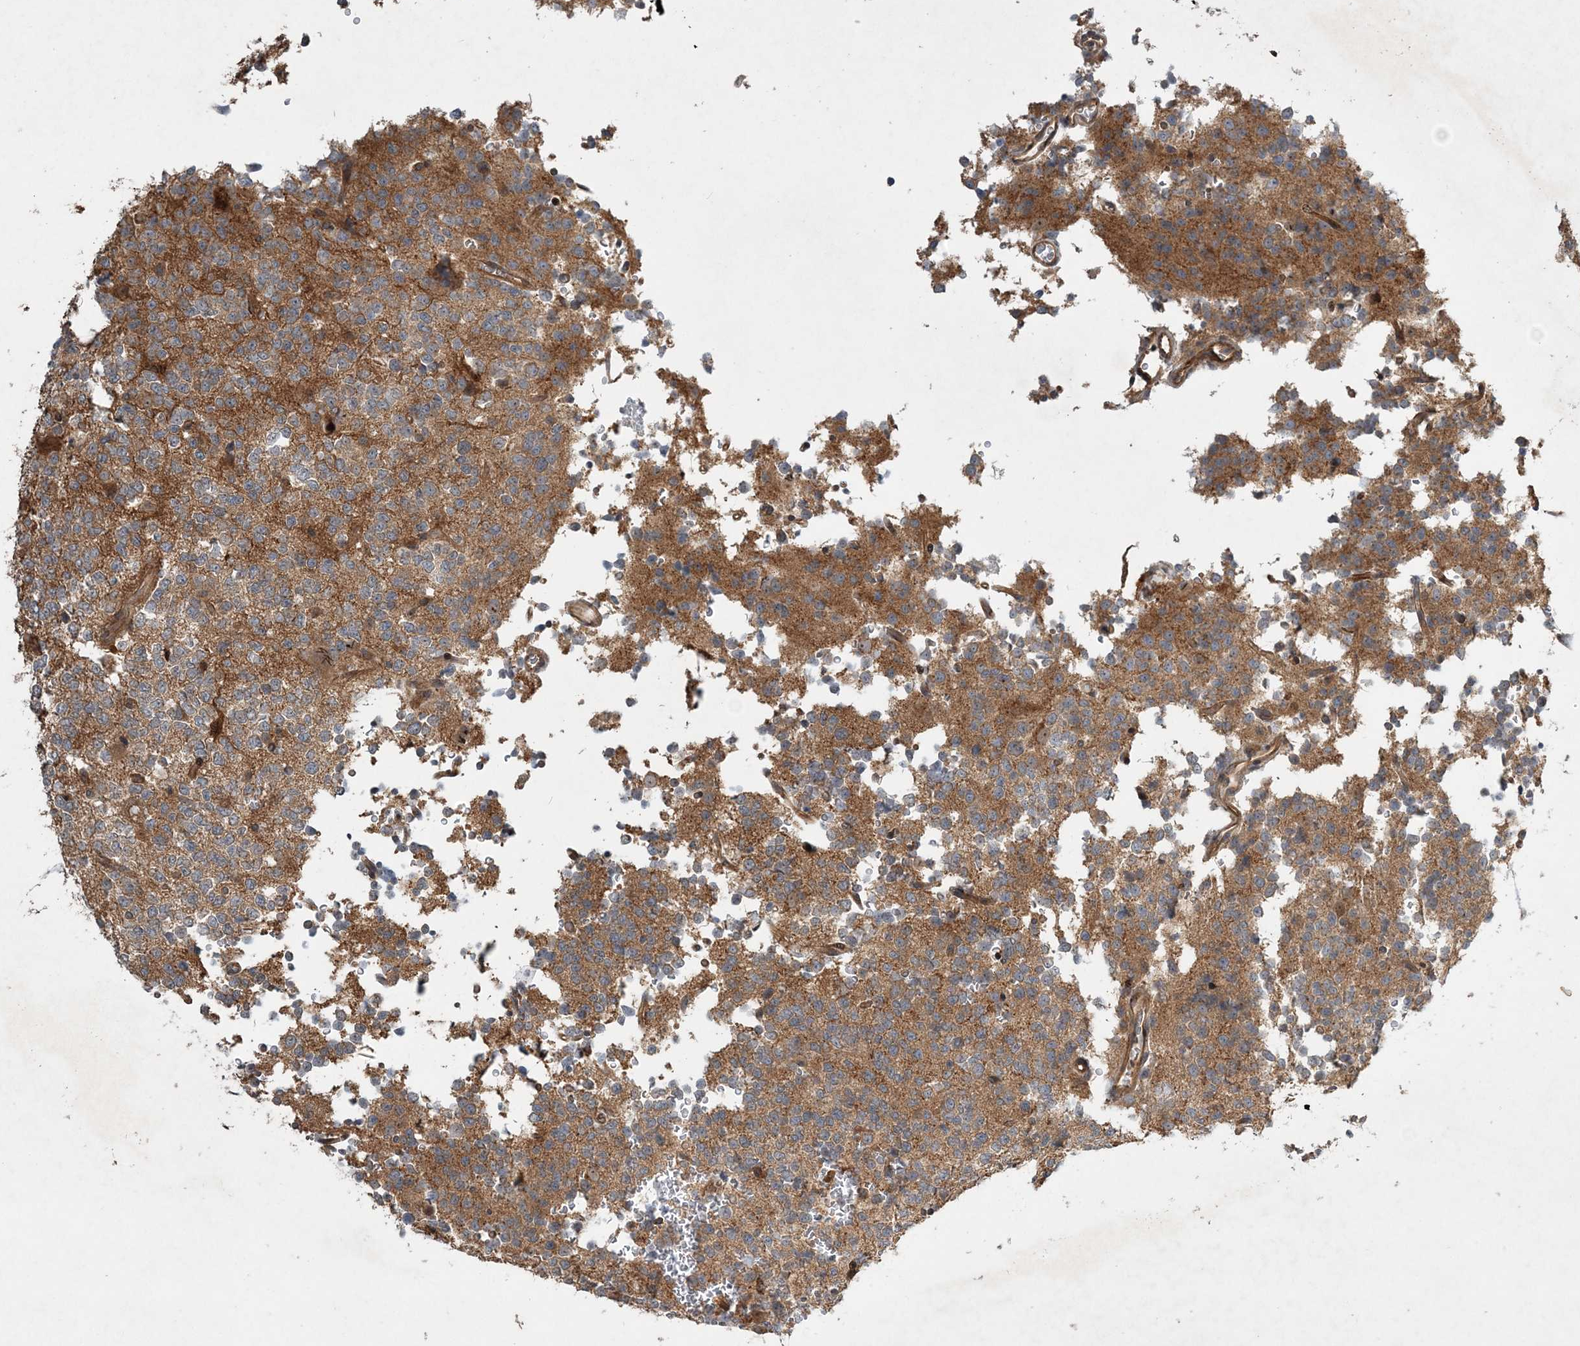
{"staining": {"intensity": "moderate", "quantity": ">75%", "location": "cytoplasmic/membranous"}, "tissue": "glioma", "cell_type": "Tumor cells", "image_type": "cancer", "snomed": [{"axis": "morphology", "description": "Glioma, malignant, High grade"}, {"axis": "topography", "description": "Brain"}], "caption": "Moderate cytoplasmic/membranous positivity is seen in about >75% of tumor cells in glioma.", "gene": "UBTD2", "patient": {"sex": "female", "age": 62}}